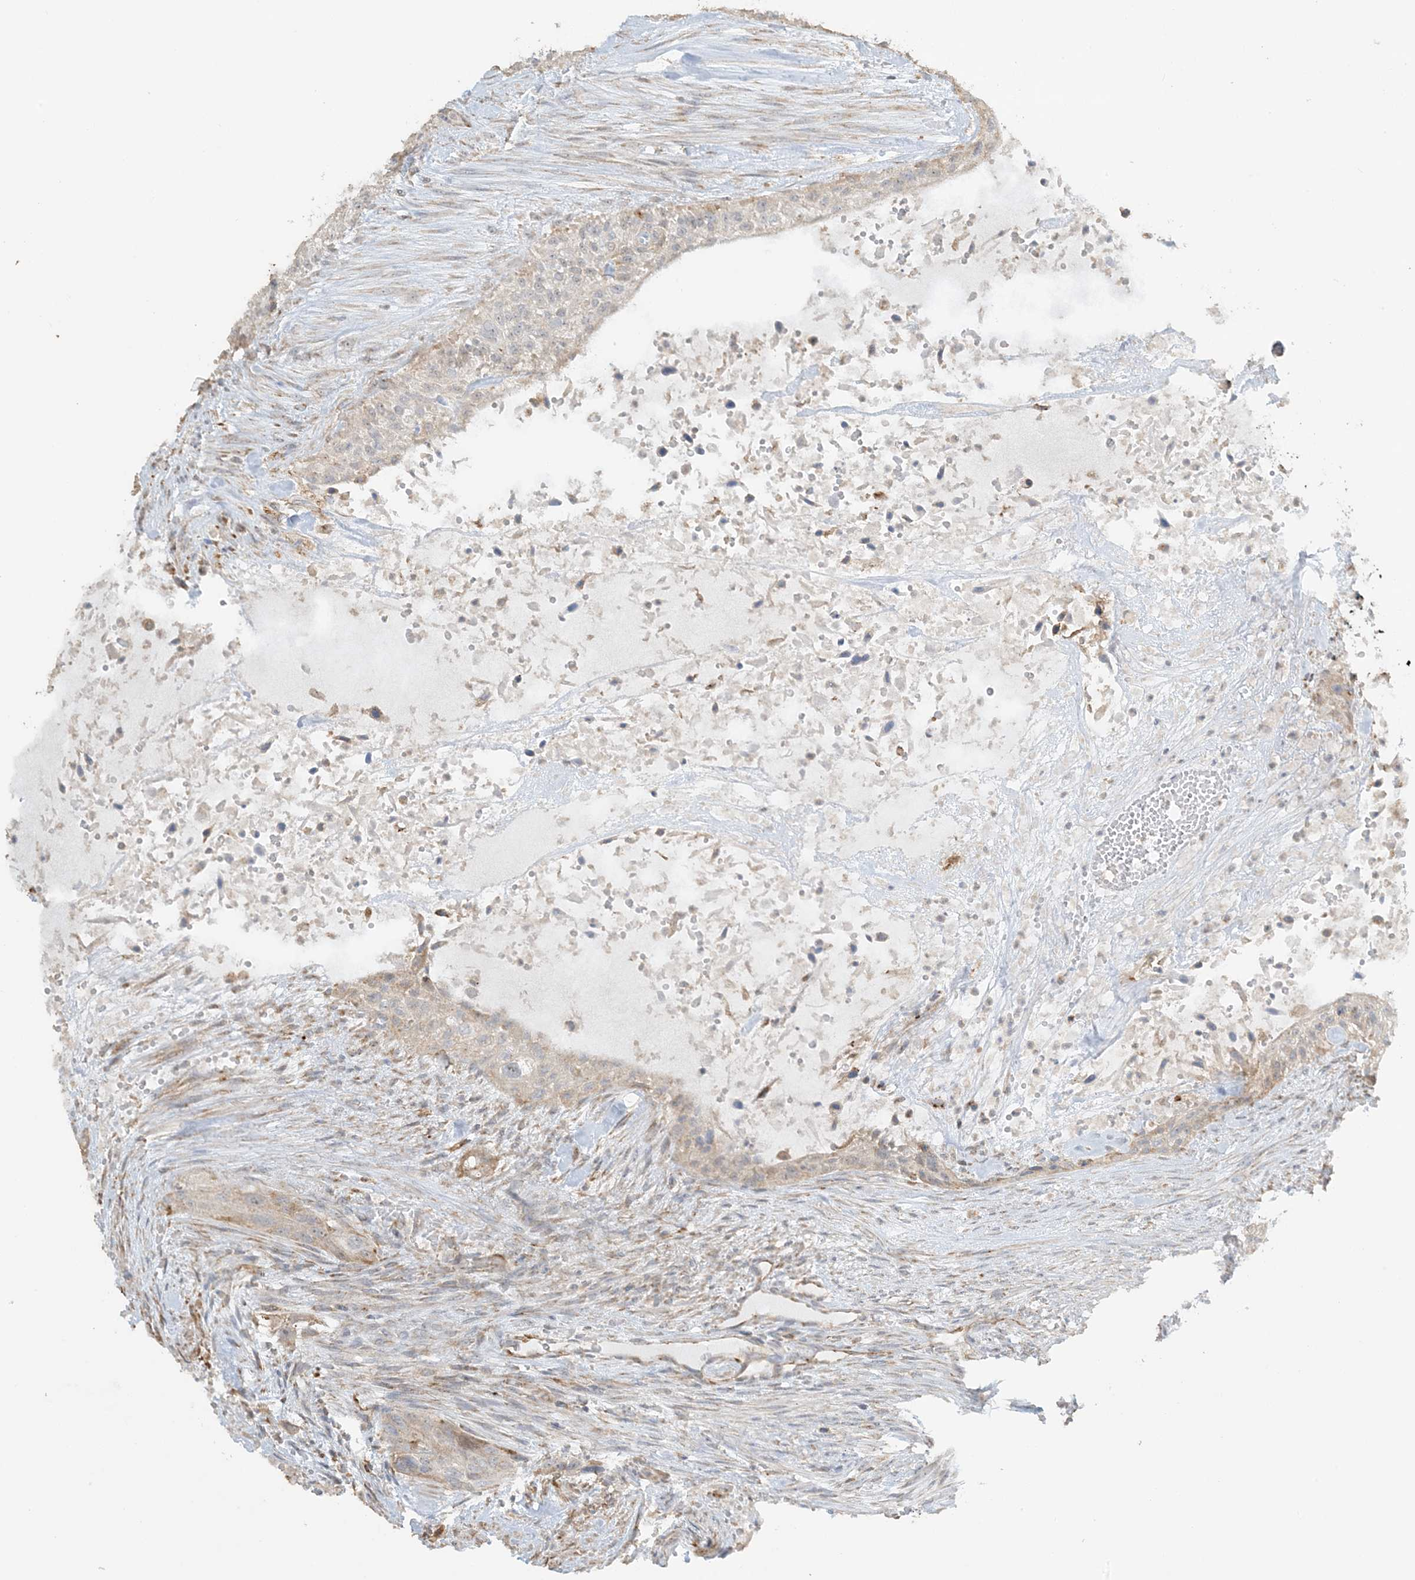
{"staining": {"intensity": "negative", "quantity": "none", "location": "none"}, "tissue": "urothelial cancer", "cell_type": "Tumor cells", "image_type": "cancer", "snomed": [{"axis": "morphology", "description": "Urothelial carcinoma, High grade"}, {"axis": "topography", "description": "Urinary bladder"}], "caption": "The photomicrograph reveals no staining of tumor cells in high-grade urothelial carcinoma.", "gene": "AGA", "patient": {"sex": "male", "age": 35}}